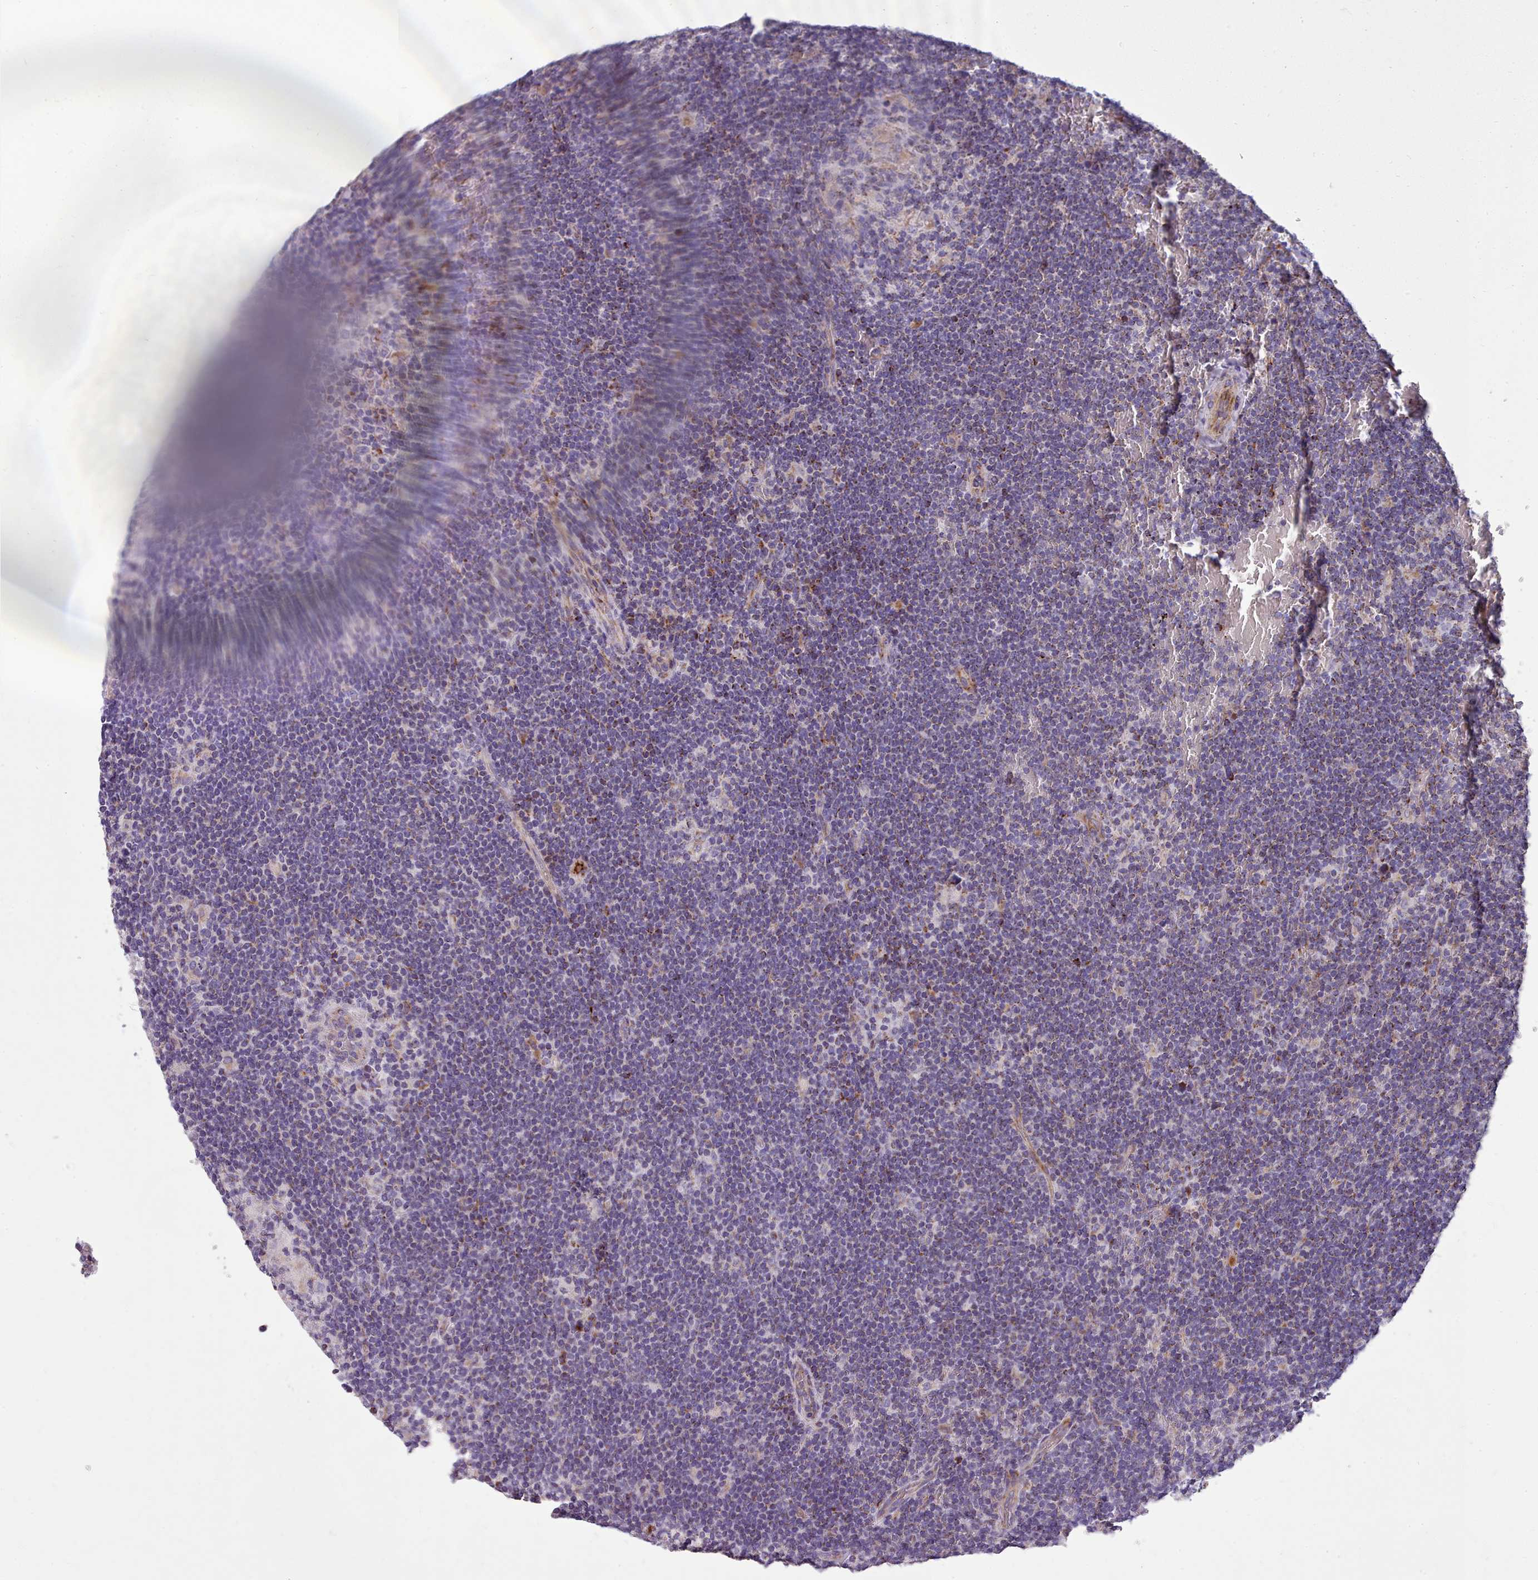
{"staining": {"intensity": "negative", "quantity": "none", "location": "none"}, "tissue": "lymphoma", "cell_type": "Tumor cells", "image_type": "cancer", "snomed": [{"axis": "morphology", "description": "Hodgkin's disease, NOS"}, {"axis": "topography", "description": "Lymph node"}], "caption": "The IHC photomicrograph has no significant expression in tumor cells of lymphoma tissue.", "gene": "FKBP10", "patient": {"sex": "female", "age": 57}}